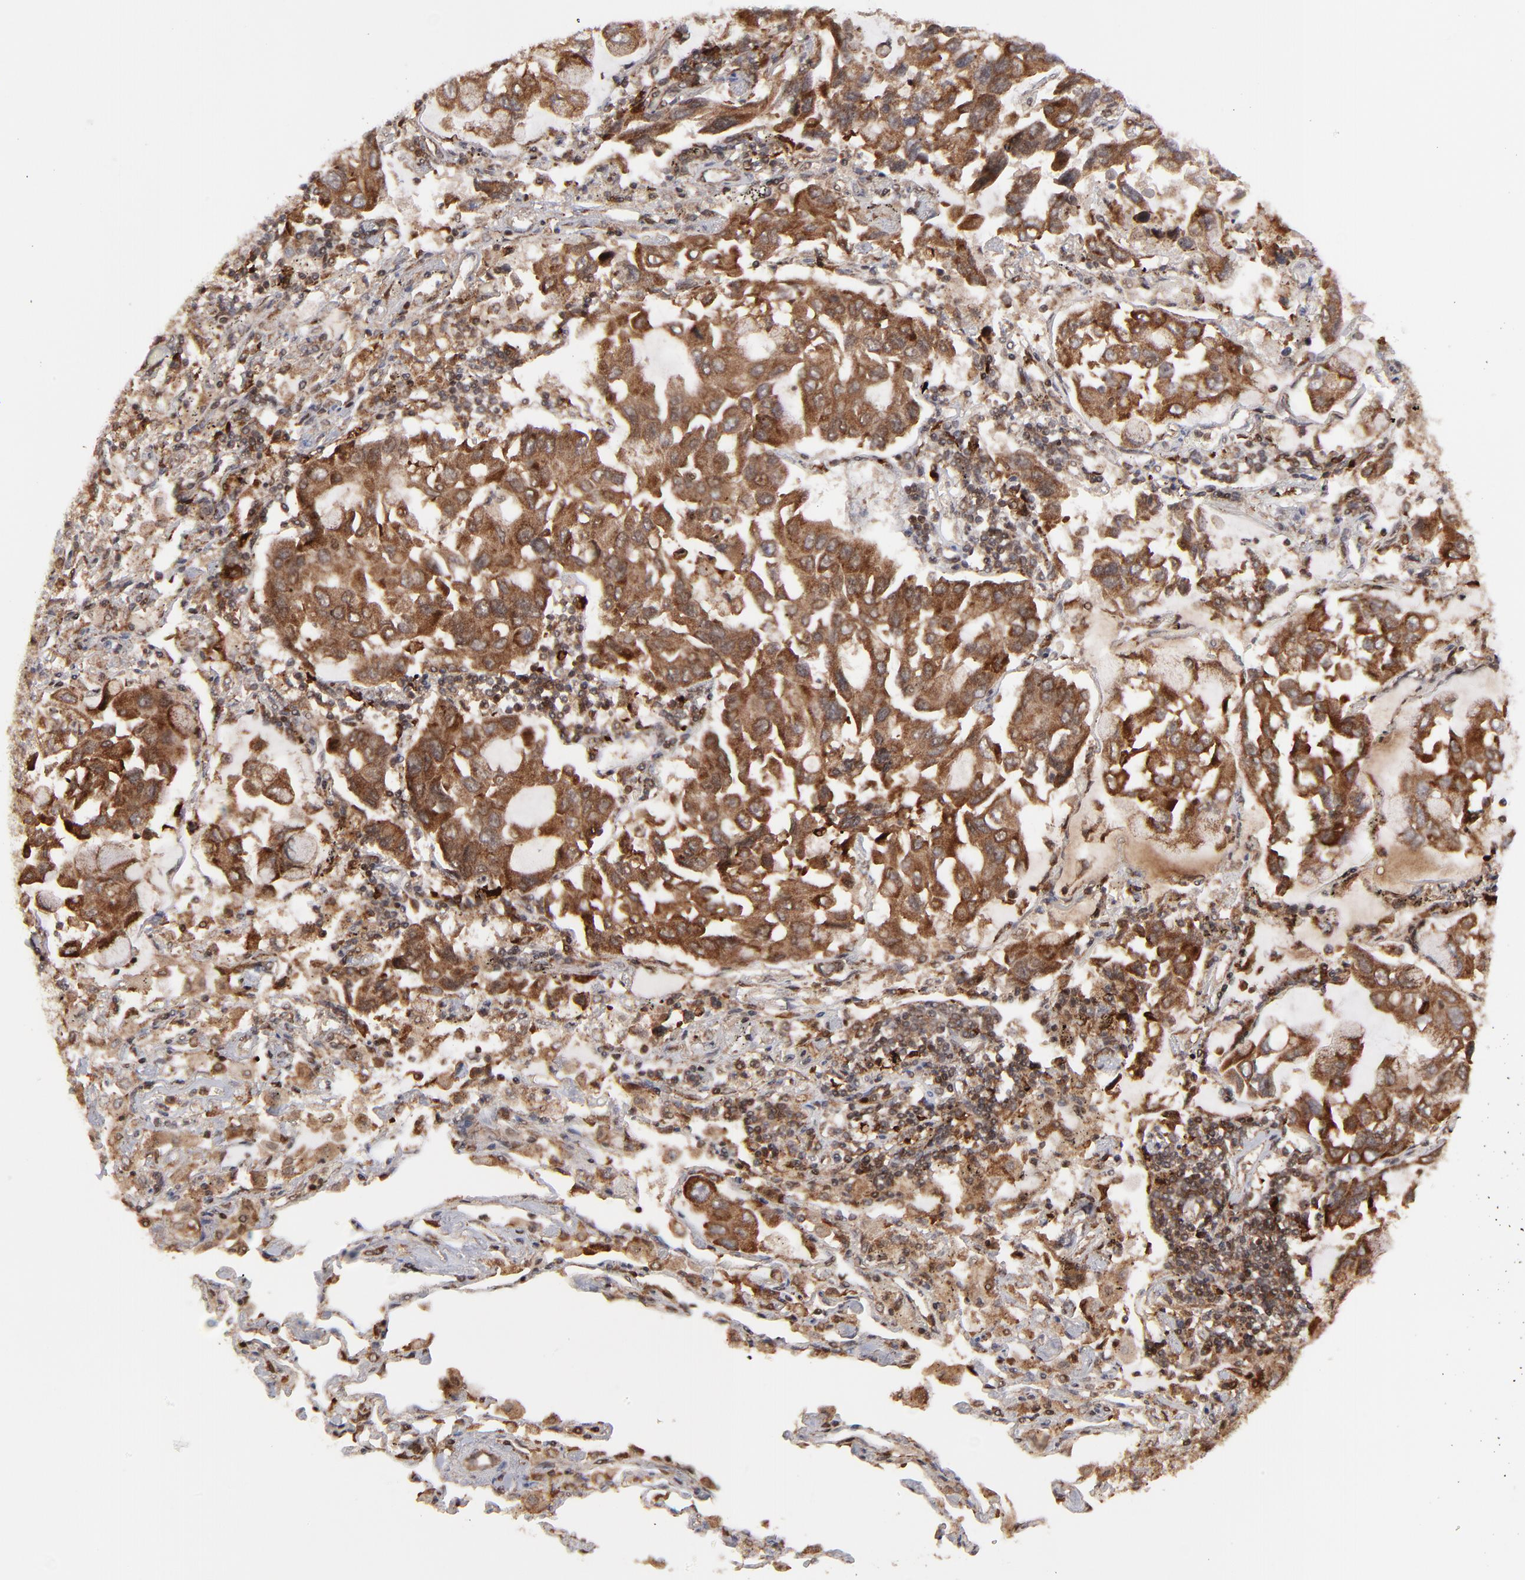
{"staining": {"intensity": "strong", "quantity": ">75%", "location": "cytoplasmic/membranous,nuclear"}, "tissue": "lung cancer", "cell_type": "Tumor cells", "image_type": "cancer", "snomed": [{"axis": "morphology", "description": "Adenocarcinoma, NOS"}, {"axis": "topography", "description": "Lung"}], "caption": "IHC (DAB) staining of human lung adenocarcinoma exhibits strong cytoplasmic/membranous and nuclear protein expression in about >75% of tumor cells.", "gene": "RGS6", "patient": {"sex": "male", "age": 64}}